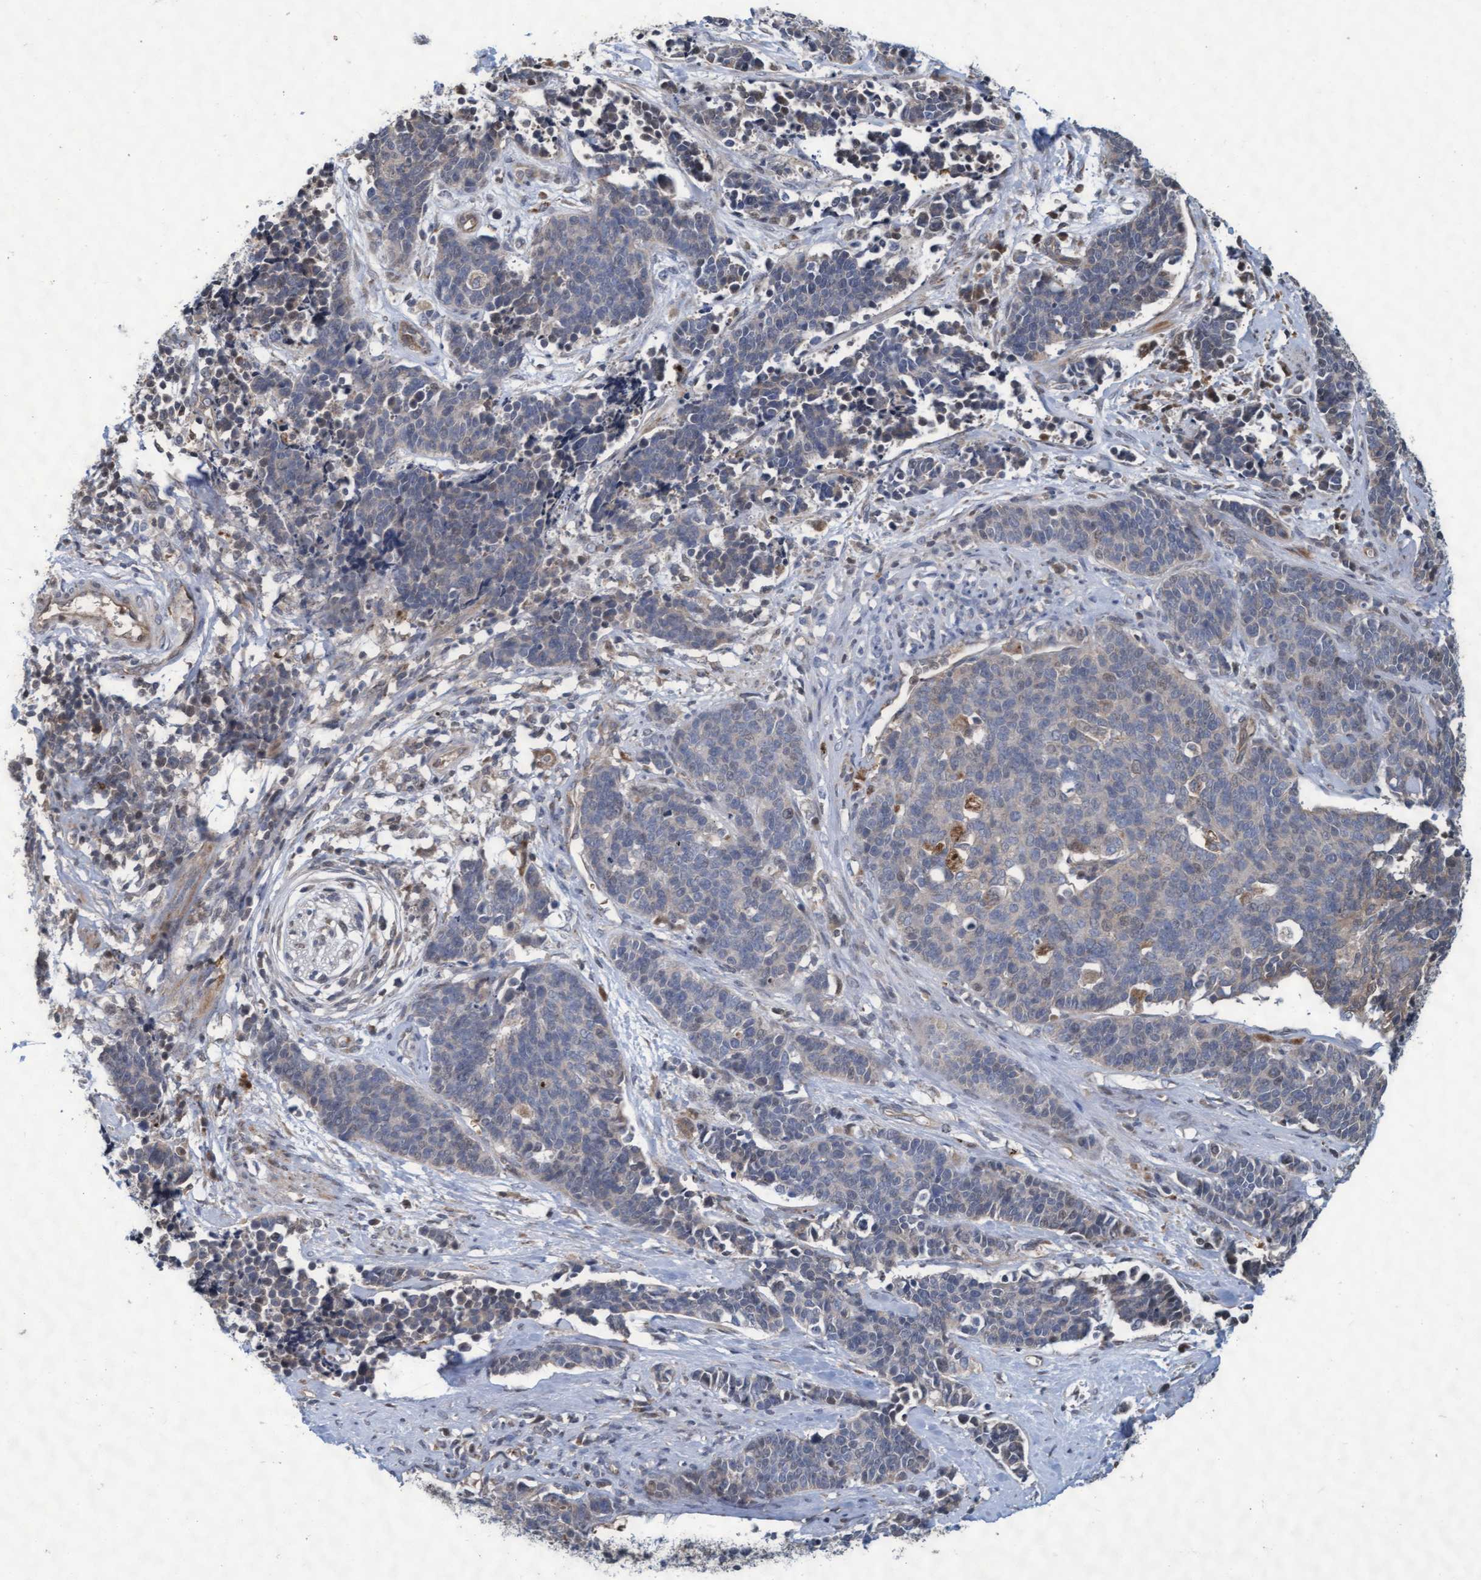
{"staining": {"intensity": "negative", "quantity": "none", "location": "none"}, "tissue": "cervical cancer", "cell_type": "Tumor cells", "image_type": "cancer", "snomed": [{"axis": "morphology", "description": "Squamous cell carcinoma, NOS"}, {"axis": "topography", "description": "Cervix"}], "caption": "IHC micrograph of cervical squamous cell carcinoma stained for a protein (brown), which displays no staining in tumor cells.", "gene": "KCNC2", "patient": {"sex": "female", "age": 35}}